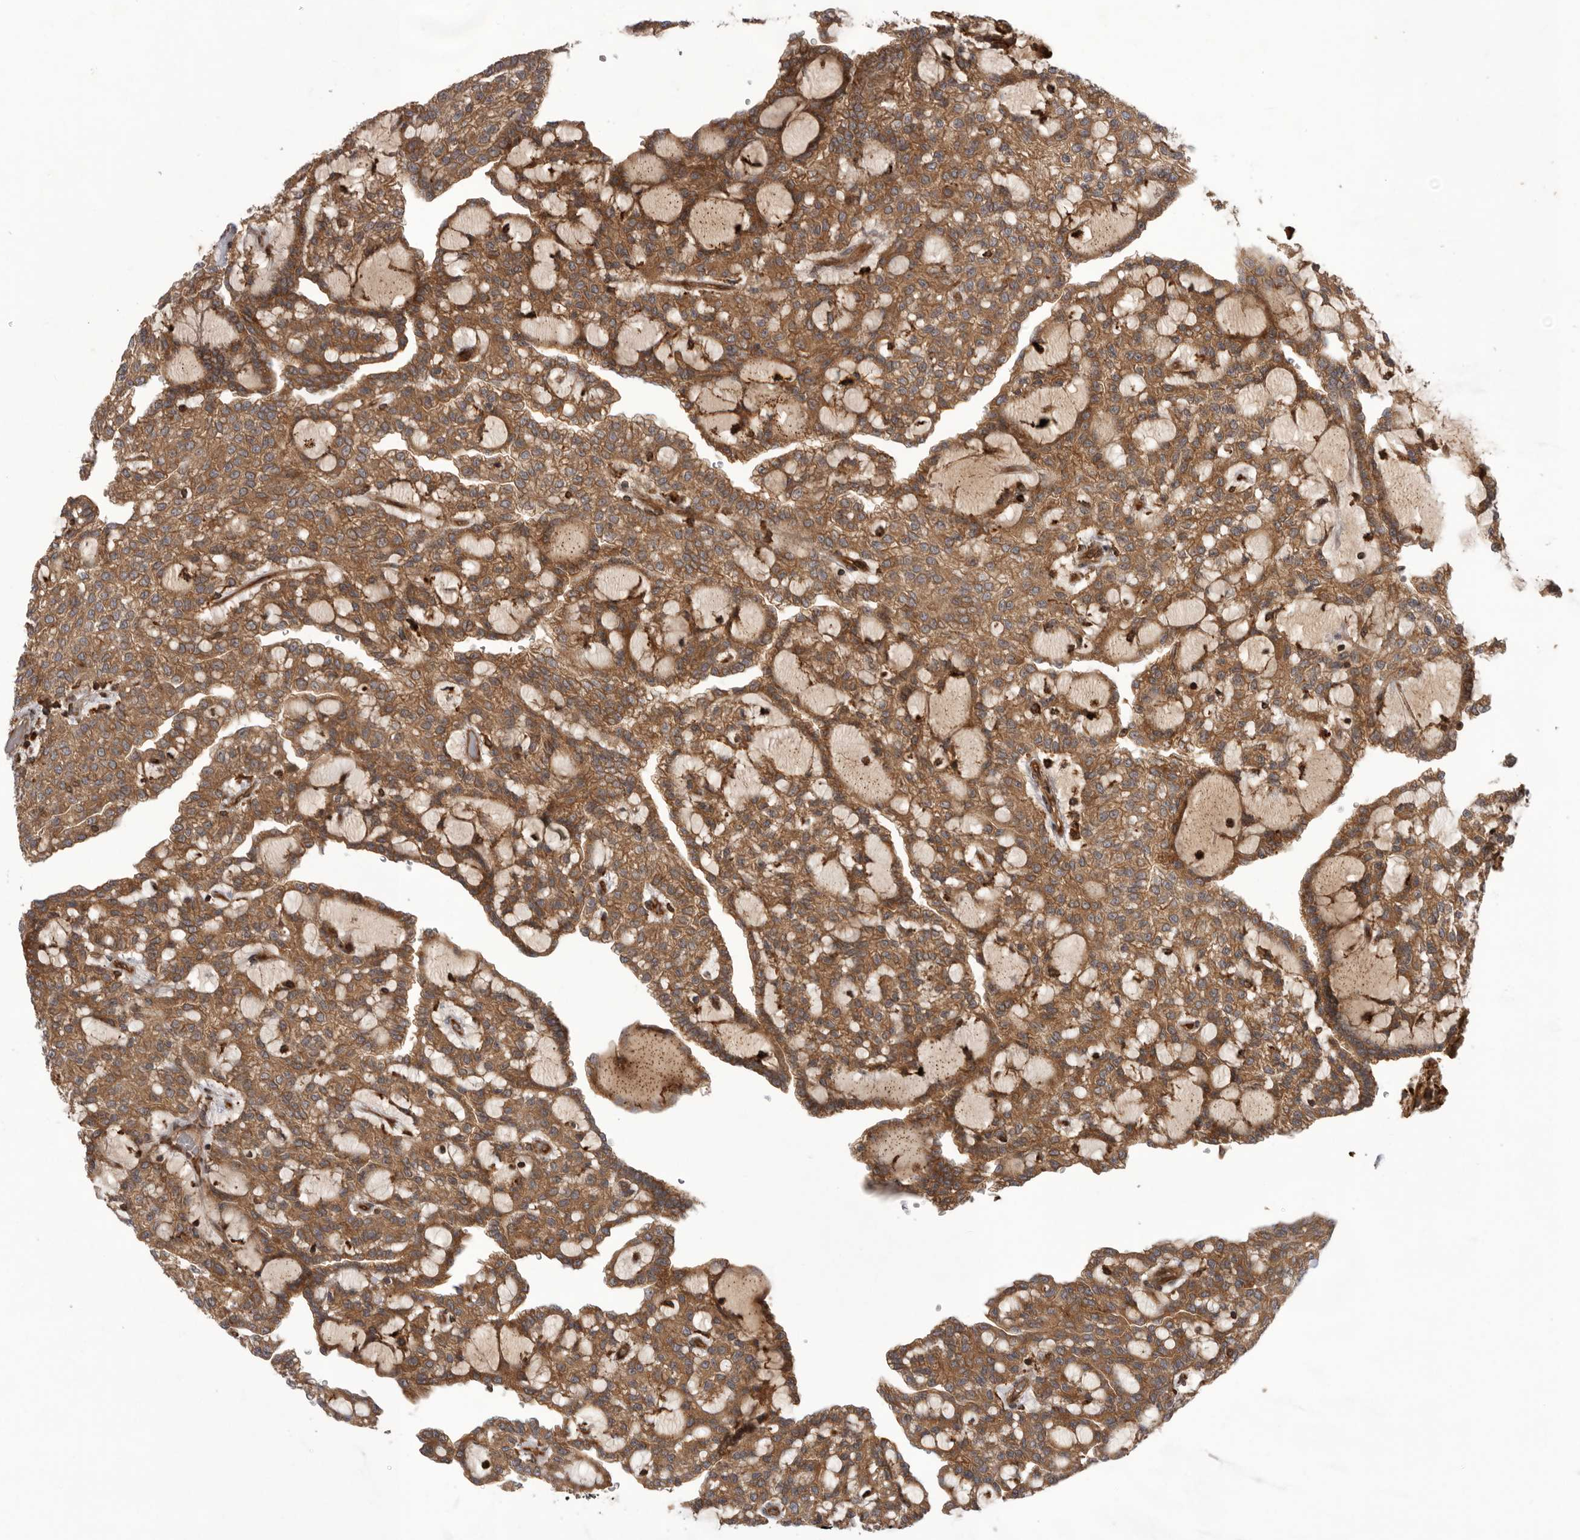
{"staining": {"intensity": "moderate", "quantity": ">75%", "location": "cytoplasmic/membranous"}, "tissue": "renal cancer", "cell_type": "Tumor cells", "image_type": "cancer", "snomed": [{"axis": "morphology", "description": "Adenocarcinoma, NOS"}, {"axis": "topography", "description": "Kidney"}], "caption": "DAB (3,3'-diaminobenzidine) immunohistochemical staining of renal adenocarcinoma shows moderate cytoplasmic/membranous protein expression in about >75% of tumor cells.", "gene": "DHDDS", "patient": {"sex": "male", "age": 63}}